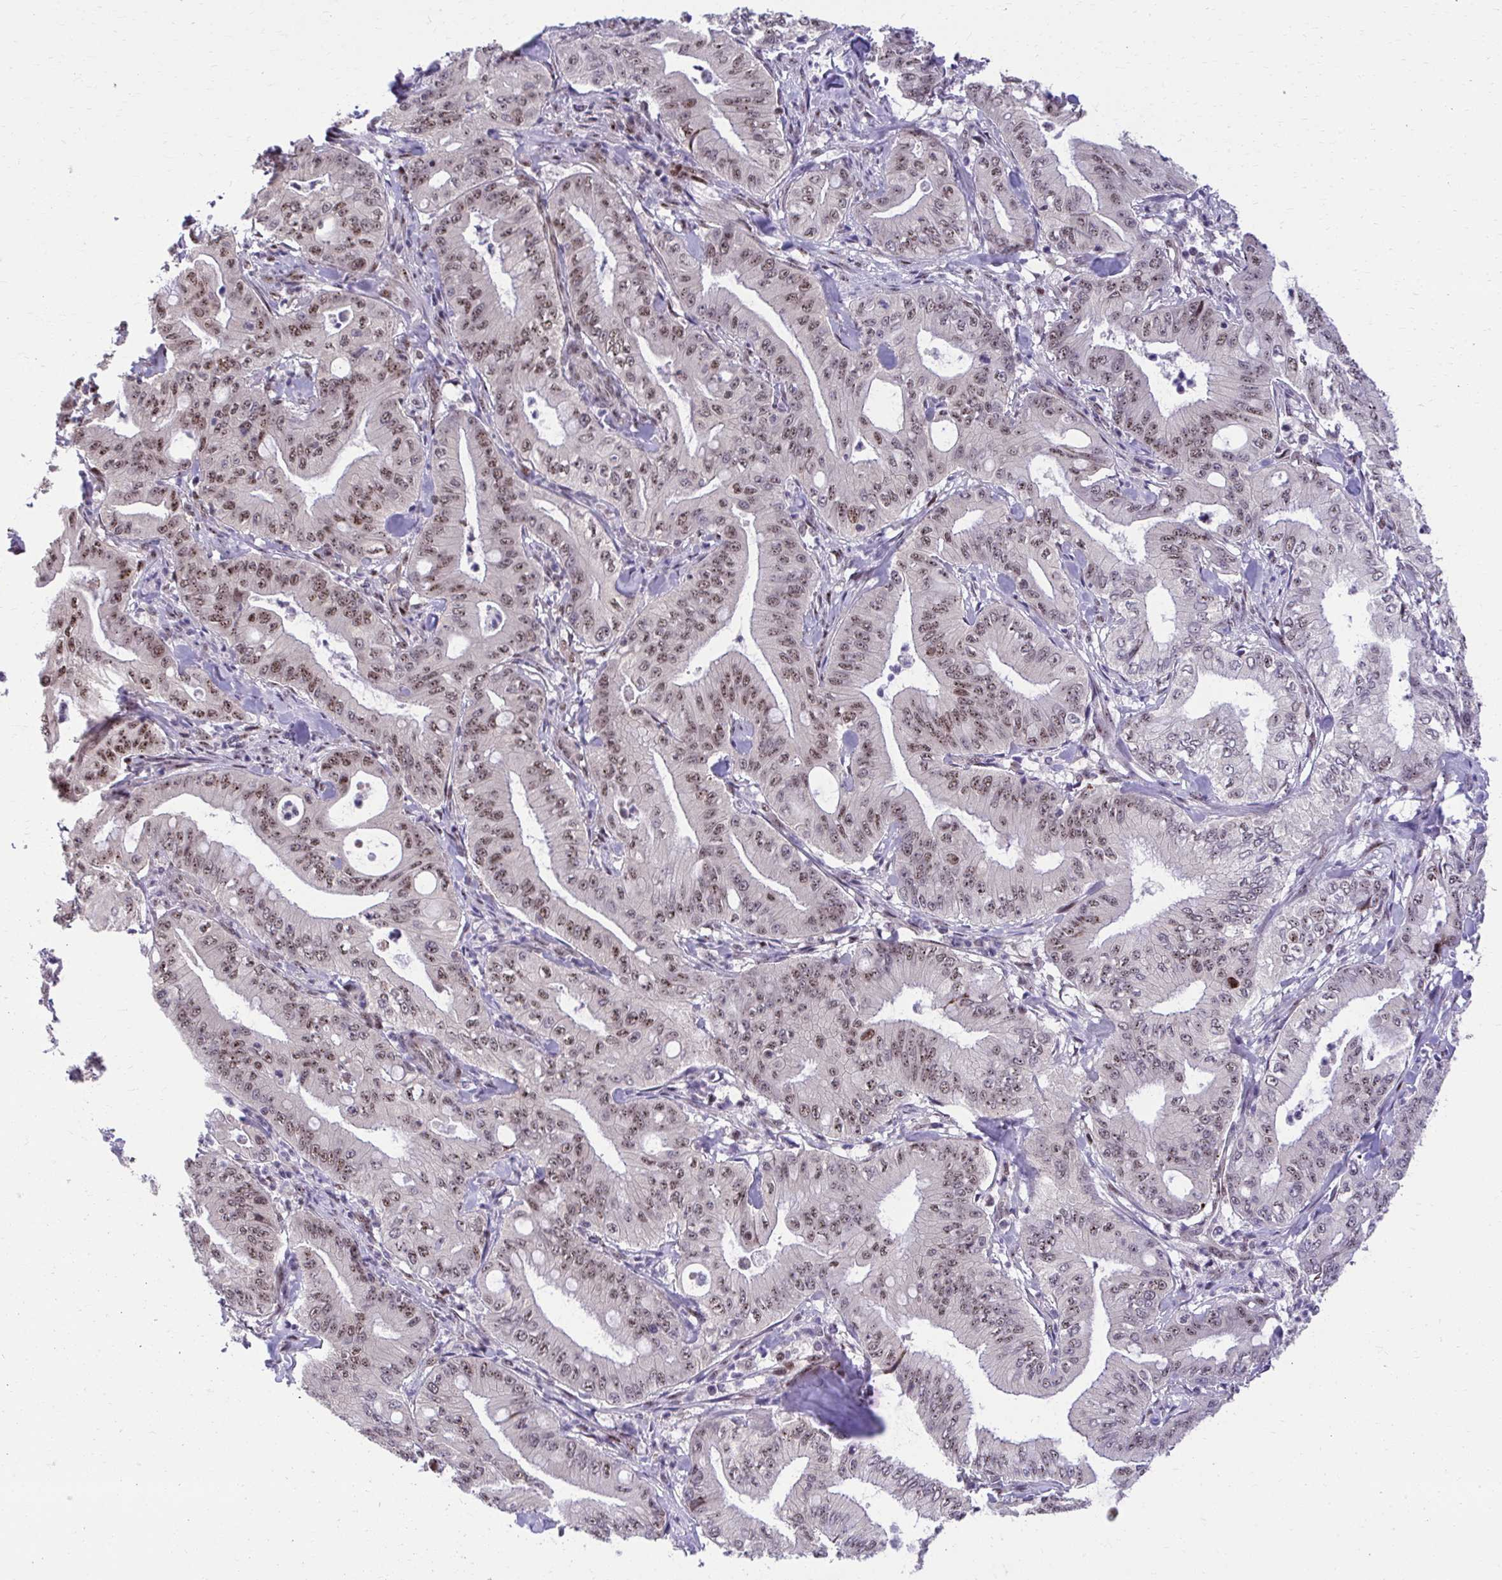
{"staining": {"intensity": "moderate", "quantity": "25%-75%", "location": "nuclear"}, "tissue": "pancreatic cancer", "cell_type": "Tumor cells", "image_type": "cancer", "snomed": [{"axis": "morphology", "description": "Adenocarcinoma, NOS"}, {"axis": "topography", "description": "Pancreas"}], "caption": "Immunohistochemistry (DAB (3,3'-diaminobenzidine)) staining of human adenocarcinoma (pancreatic) exhibits moderate nuclear protein positivity in approximately 25%-75% of tumor cells.", "gene": "HOXA4", "patient": {"sex": "male", "age": 71}}